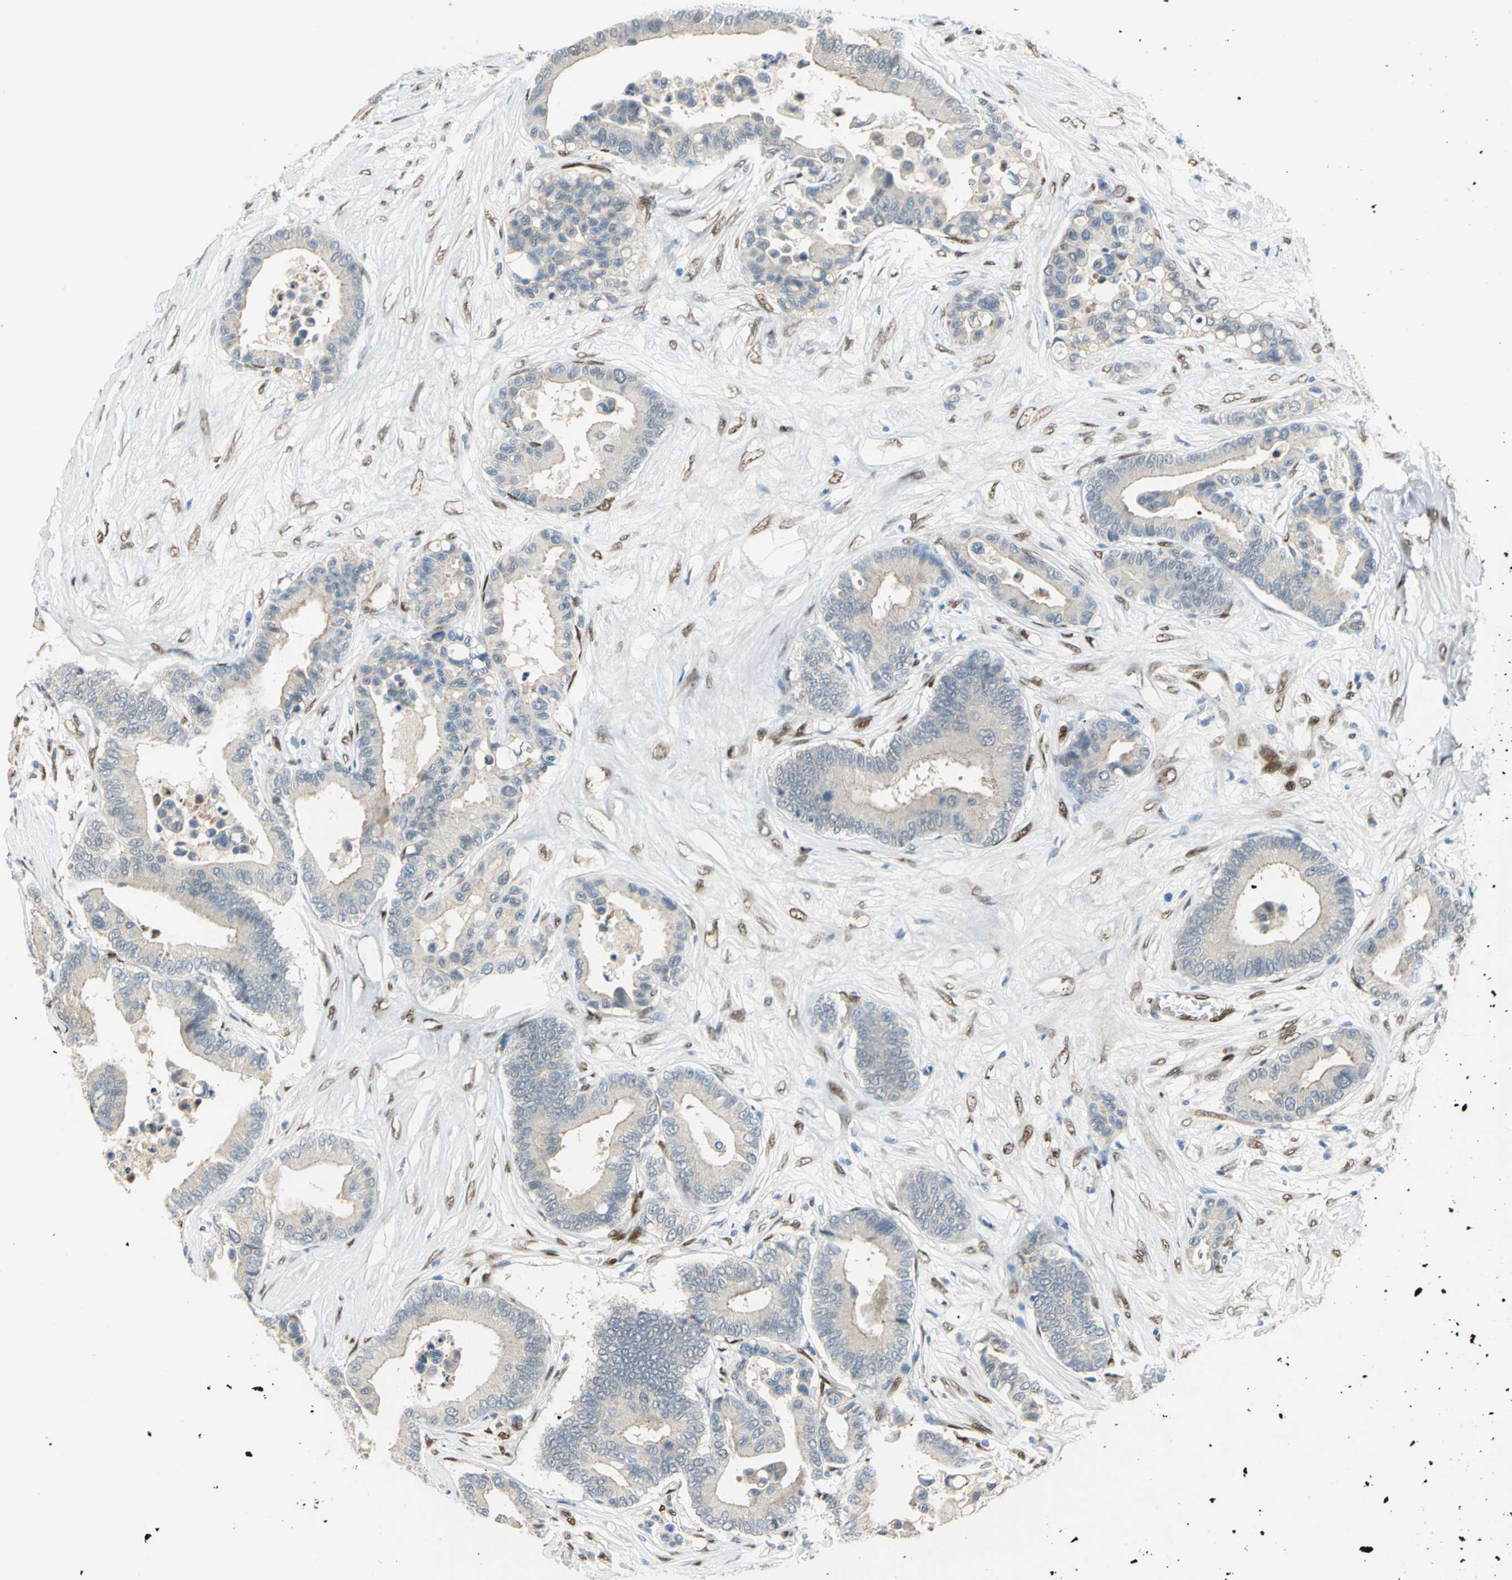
{"staining": {"intensity": "weak", "quantity": "25%-75%", "location": "cytoplasmic/membranous"}, "tissue": "colorectal cancer", "cell_type": "Tumor cells", "image_type": "cancer", "snomed": [{"axis": "morphology", "description": "Adenocarcinoma, NOS"}, {"axis": "topography", "description": "Colon"}], "caption": "Brown immunohistochemical staining in colorectal adenocarcinoma exhibits weak cytoplasmic/membranous expression in about 25%-75% of tumor cells.", "gene": "RBFOX2", "patient": {"sex": "male", "age": 82}}